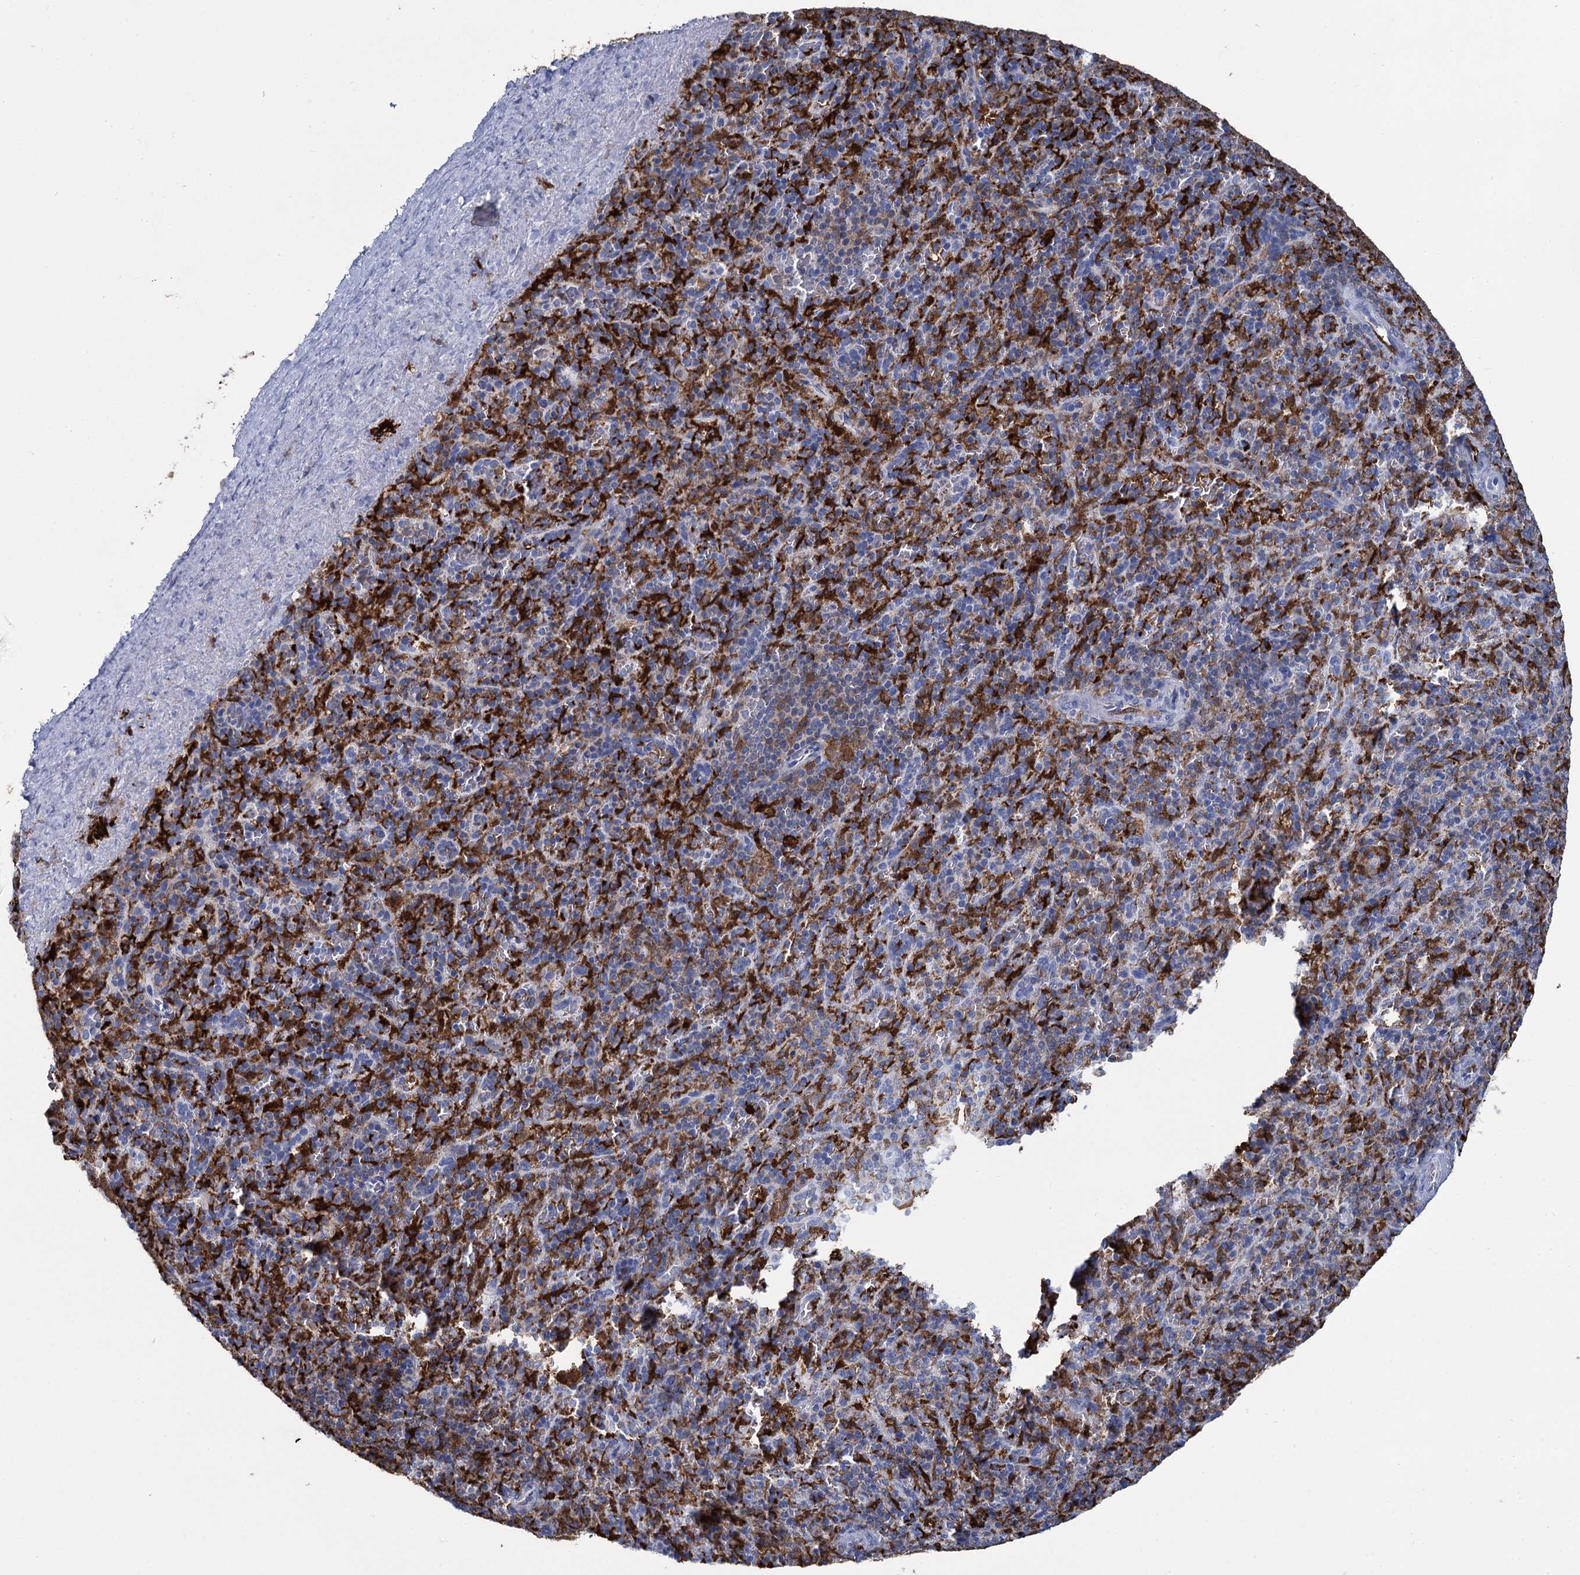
{"staining": {"intensity": "negative", "quantity": "none", "location": "none"}, "tissue": "spleen", "cell_type": "Cells in red pulp", "image_type": "normal", "snomed": [{"axis": "morphology", "description": "Normal tissue, NOS"}, {"axis": "topography", "description": "Spleen"}], "caption": "Unremarkable spleen was stained to show a protein in brown. There is no significant positivity in cells in red pulp.", "gene": "FABP5", "patient": {"sex": "male", "age": 82}}